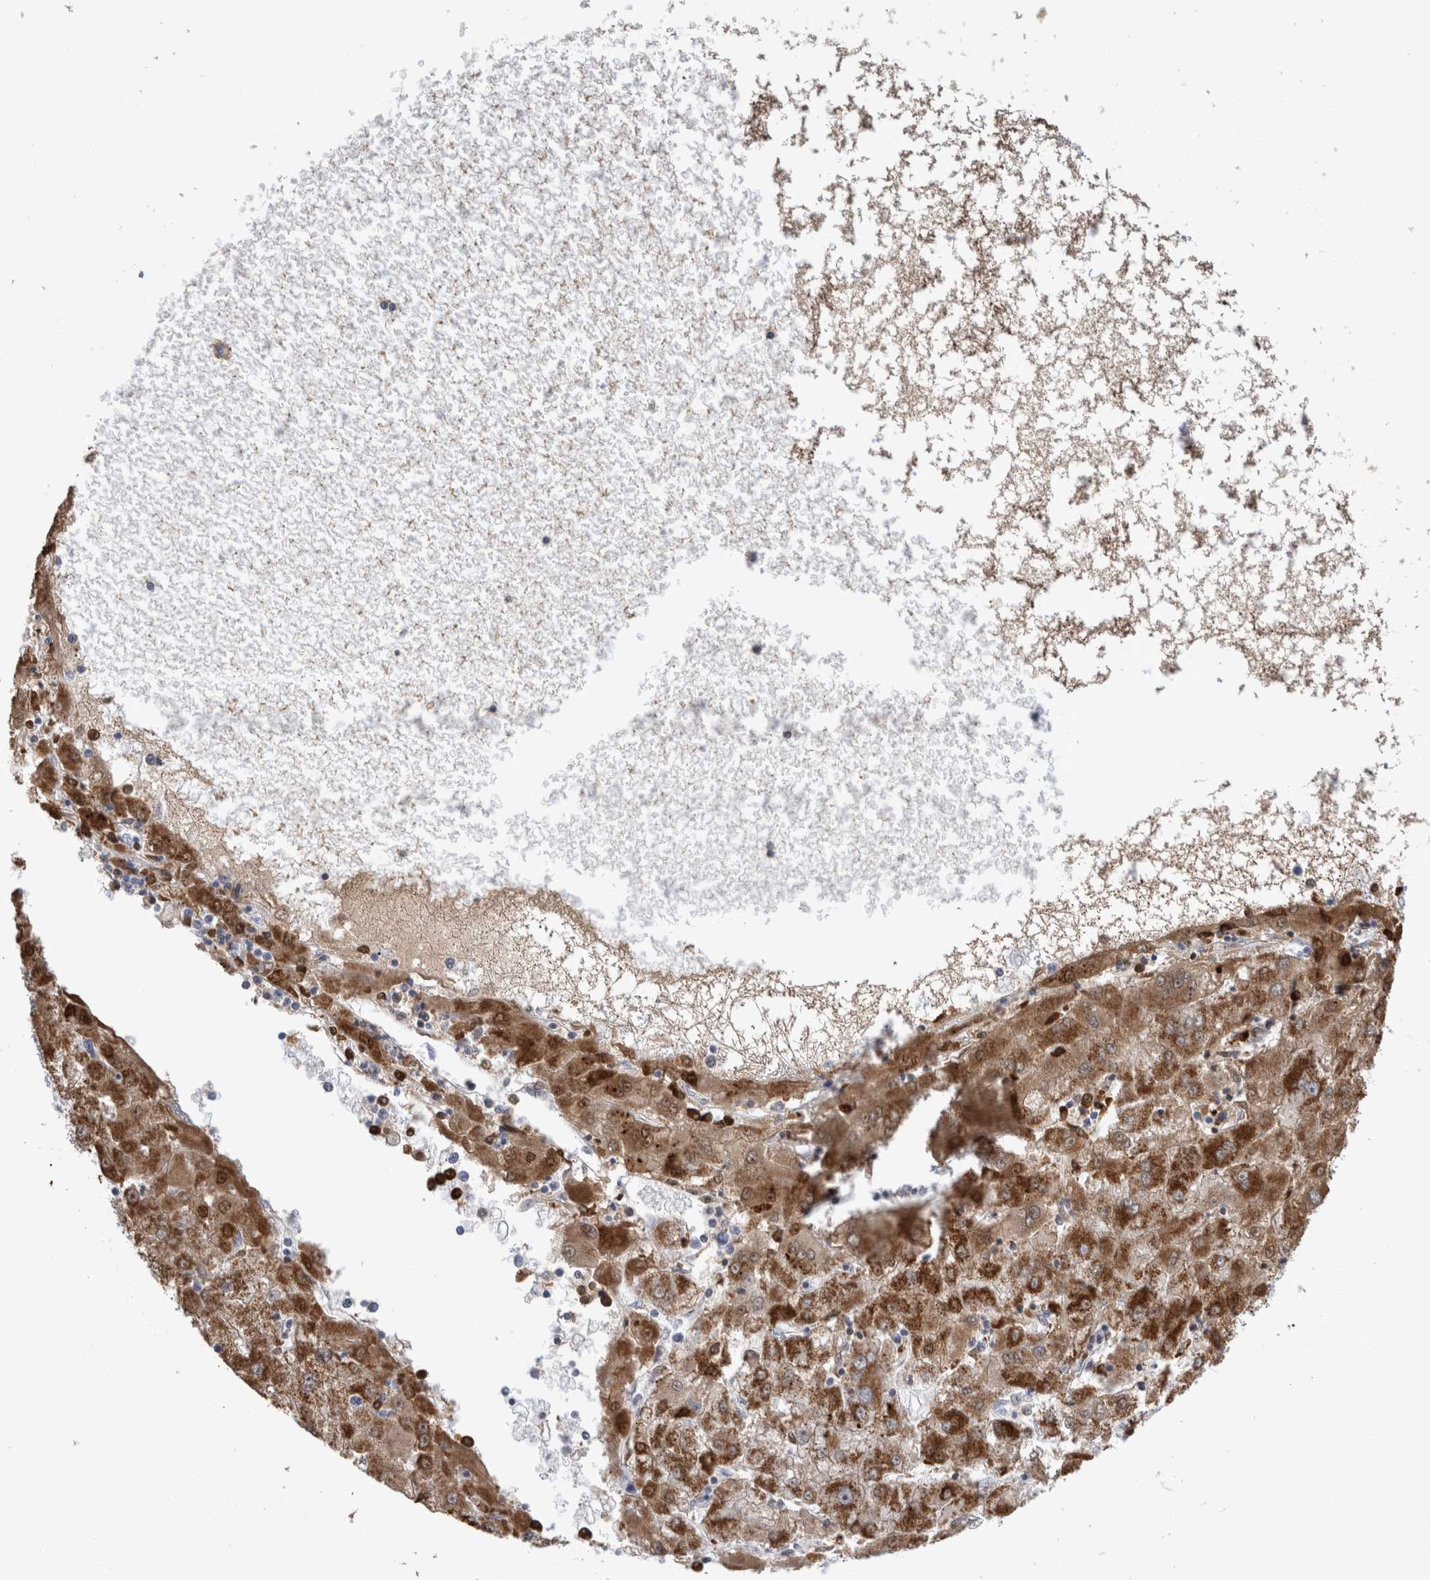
{"staining": {"intensity": "strong", "quantity": ">75%", "location": "cytoplasmic/membranous"}, "tissue": "liver cancer", "cell_type": "Tumor cells", "image_type": "cancer", "snomed": [{"axis": "morphology", "description": "Carcinoma, Hepatocellular, NOS"}, {"axis": "topography", "description": "Liver"}], "caption": "Immunohistochemical staining of human liver cancer (hepatocellular carcinoma) displays strong cytoplasmic/membranous protein expression in about >75% of tumor cells.", "gene": "GATM", "patient": {"sex": "male", "age": 72}}